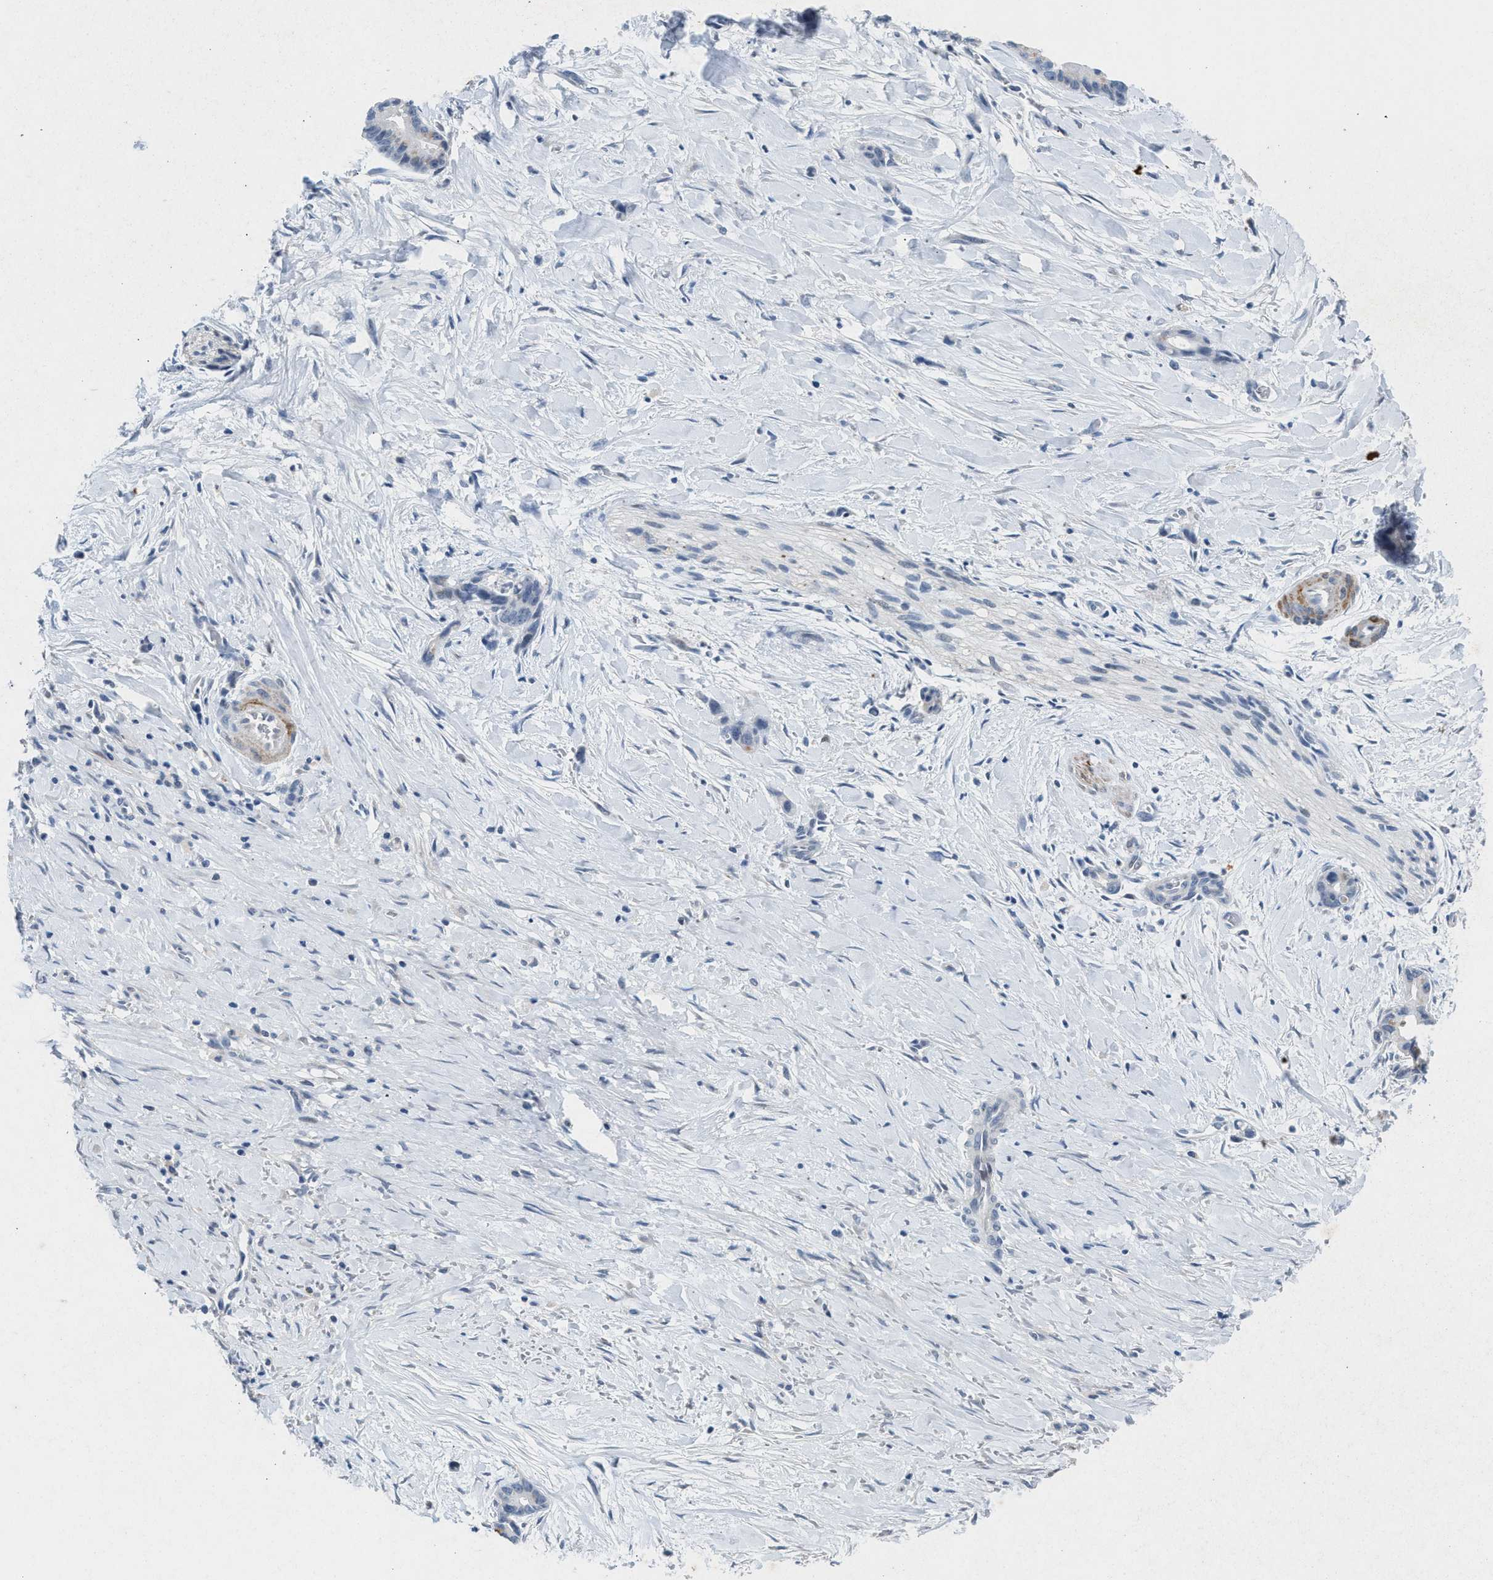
{"staining": {"intensity": "negative", "quantity": "none", "location": "none"}, "tissue": "liver cancer", "cell_type": "Tumor cells", "image_type": "cancer", "snomed": [{"axis": "morphology", "description": "Cholangiocarcinoma"}, {"axis": "topography", "description": "Liver"}], "caption": "The histopathology image shows no significant staining in tumor cells of liver cancer (cholangiocarcinoma).", "gene": "SLC5A5", "patient": {"sex": "female", "age": 55}}